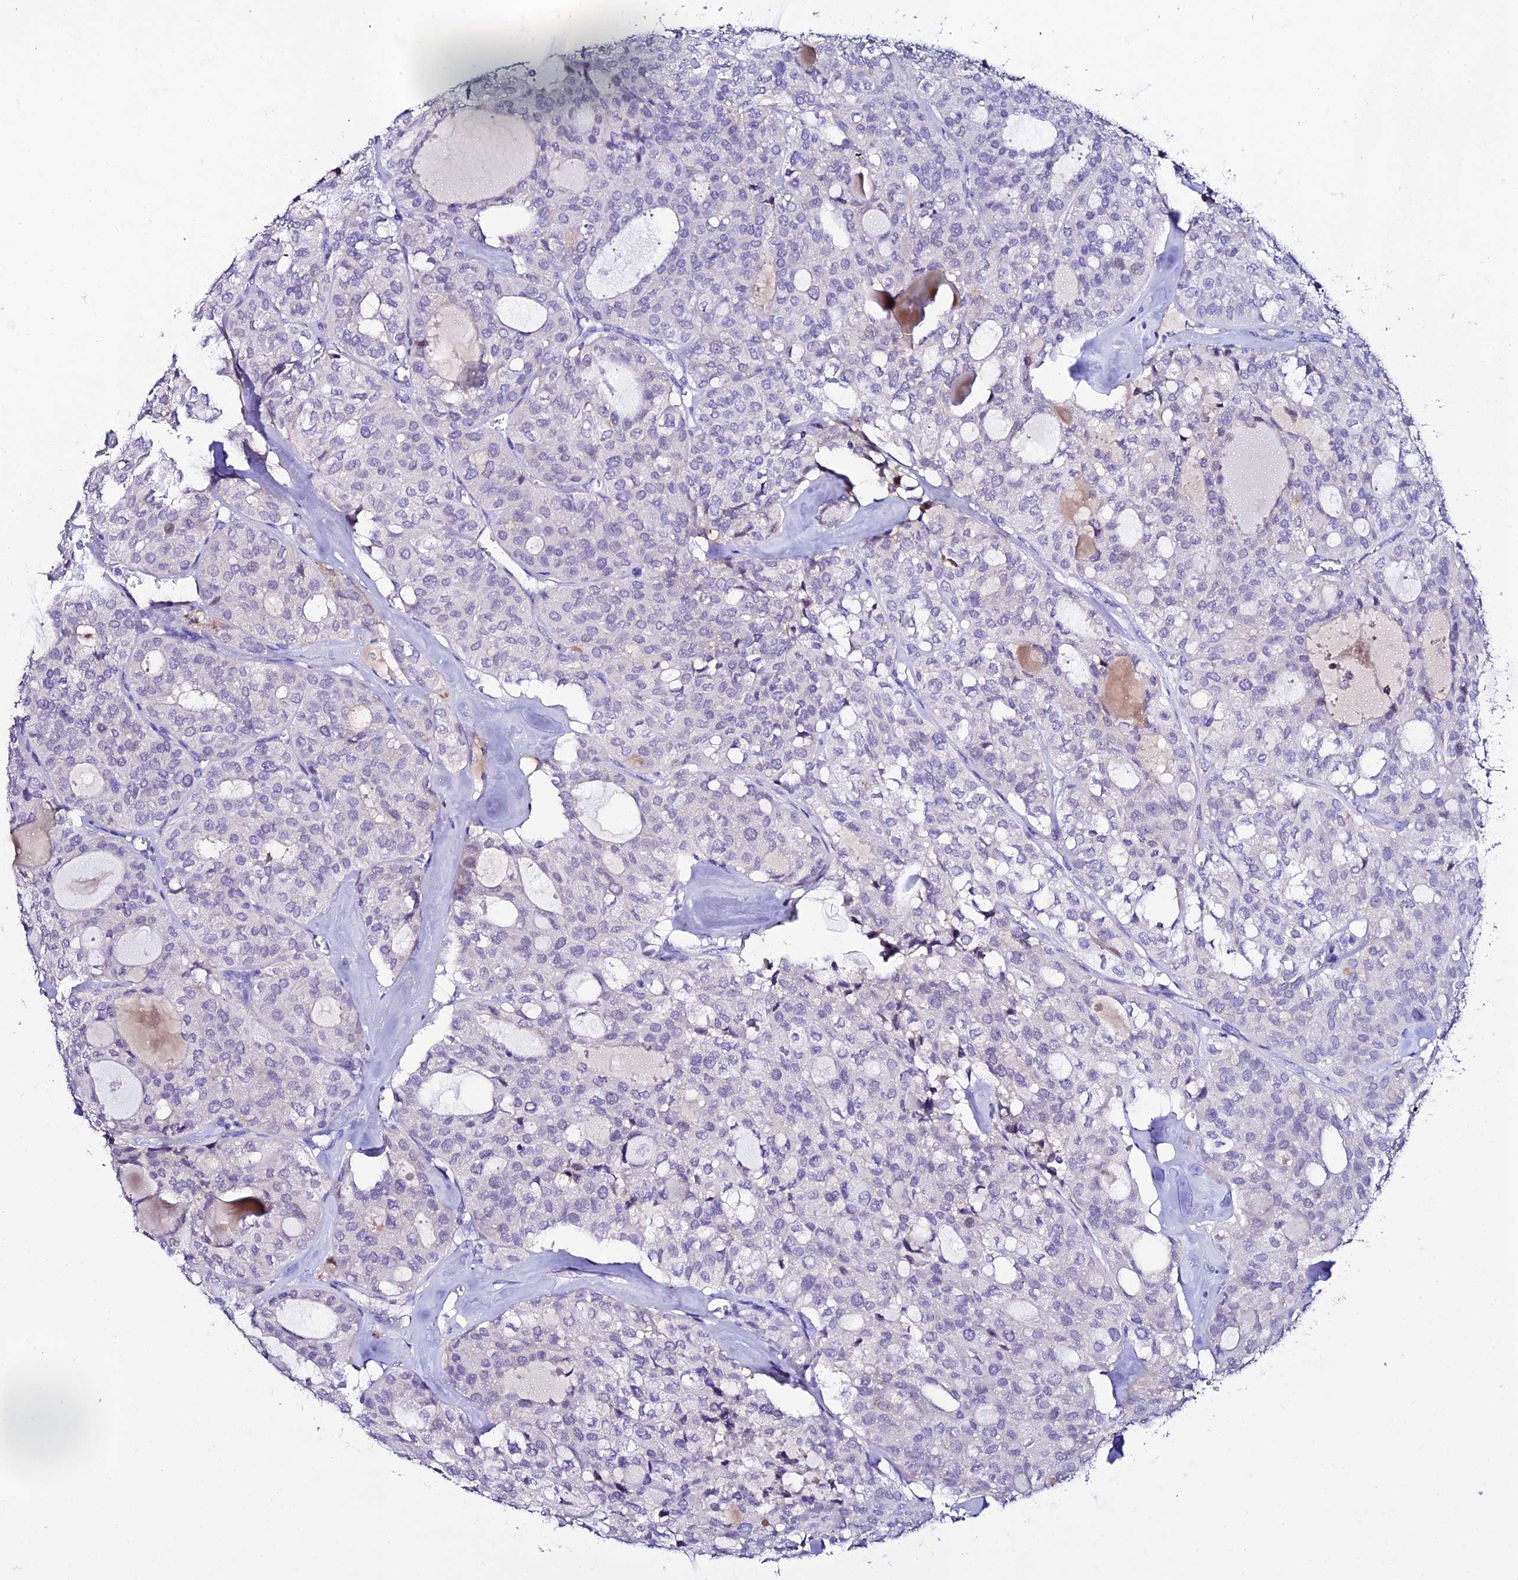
{"staining": {"intensity": "negative", "quantity": "none", "location": "none"}, "tissue": "thyroid cancer", "cell_type": "Tumor cells", "image_type": "cancer", "snomed": [{"axis": "morphology", "description": "Follicular adenoma carcinoma, NOS"}, {"axis": "topography", "description": "Thyroid gland"}], "caption": "High magnification brightfield microscopy of follicular adenoma carcinoma (thyroid) stained with DAB (brown) and counterstained with hematoxylin (blue): tumor cells show no significant positivity.", "gene": "DEFB132", "patient": {"sex": "male", "age": 75}}